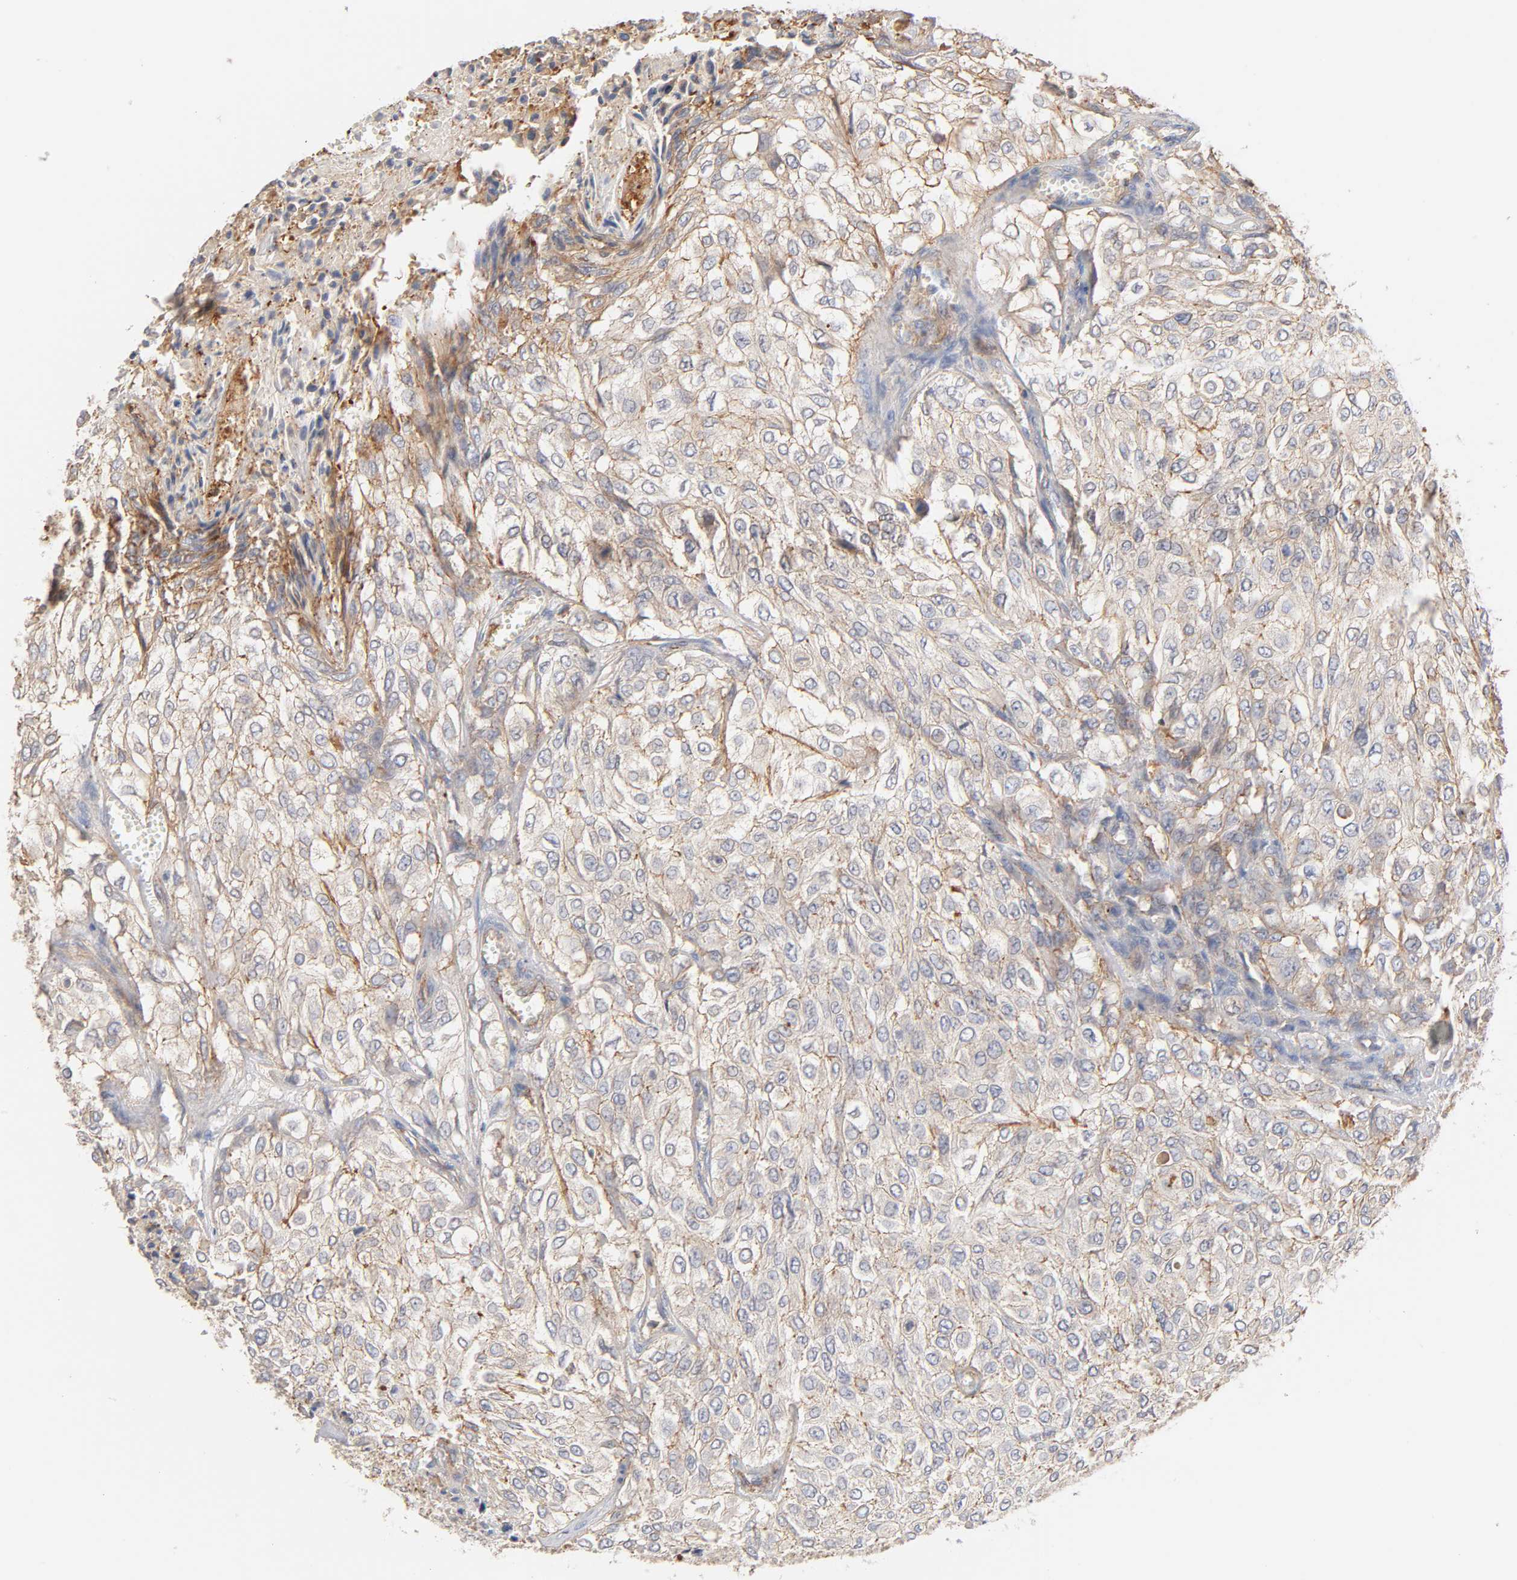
{"staining": {"intensity": "moderate", "quantity": "25%-75%", "location": "cytoplasmic/membranous"}, "tissue": "urothelial cancer", "cell_type": "Tumor cells", "image_type": "cancer", "snomed": [{"axis": "morphology", "description": "Urothelial carcinoma, High grade"}, {"axis": "topography", "description": "Urinary bladder"}], "caption": "Brown immunohistochemical staining in human high-grade urothelial carcinoma demonstrates moderate cytoplasmic/membranous staining in about 25%-75% of tumor cells.", "gene": "STRN3", "patient": {"sex": "male", "age": 57}}